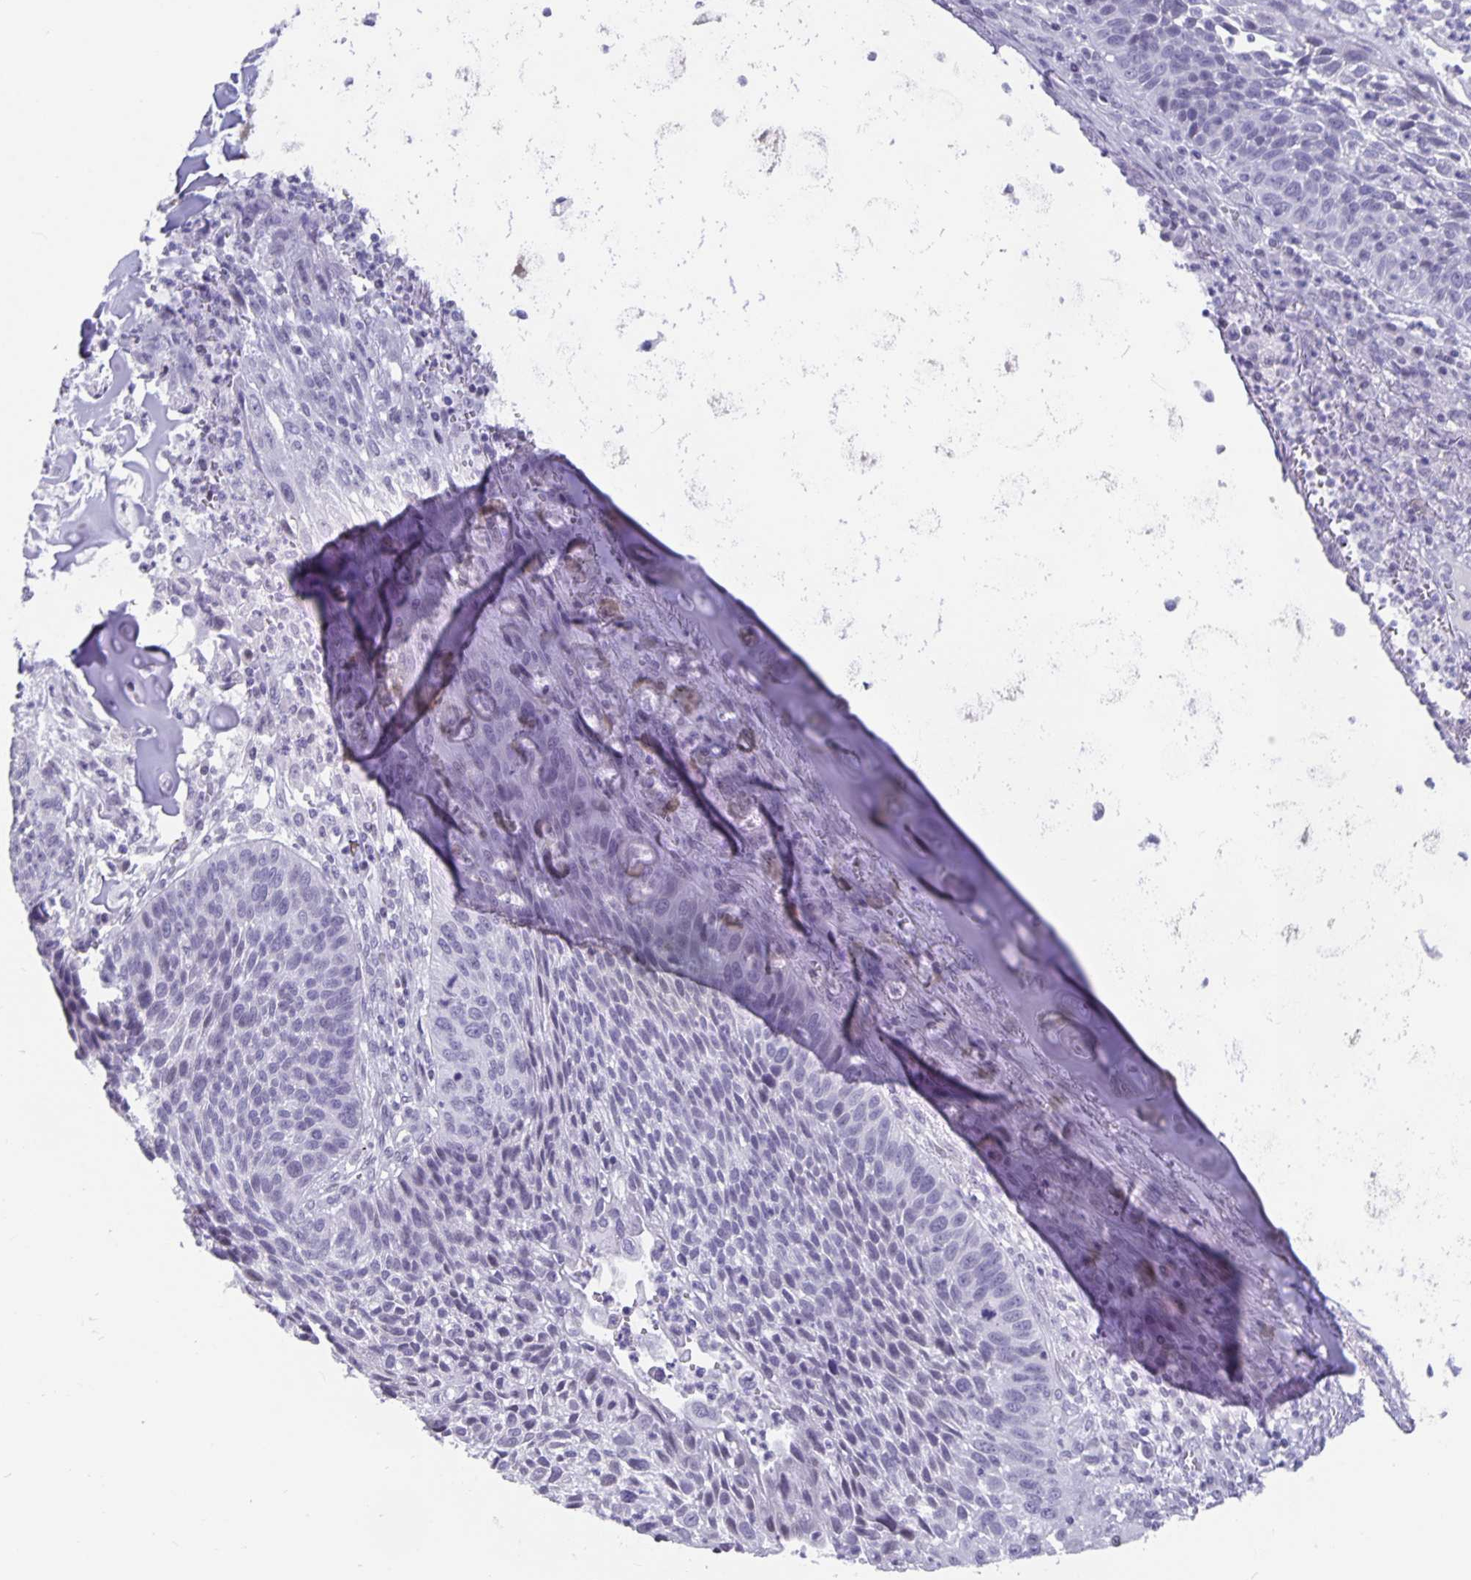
{"staining": {"intensity": "negative", "quantity": "none", "location": "none"}, "tissue": "lung cancer", "cell_type": "Tumor cells", "image_type": "cancer", "snomed": [{"axis": "morphology", "description": "Squamous cell carcinoma, NOS"}, {"axis": "morphology", "description": "Squamous cell carcinoma, metastatic, NOS"}, {"axis": "topography", "description": "Lung"}, {"axis": "topography", "description": "Pleura, NOS"}], "caption": "DAB (3,3'-diaminobenzidine) immunohistochemical staining of human lung cancer (metastatic squamous cell carcinoma) reveals no significant staining in tumor cells.", "gene": "OLIG2", "patient": {"sex": "male", "age": 72}}